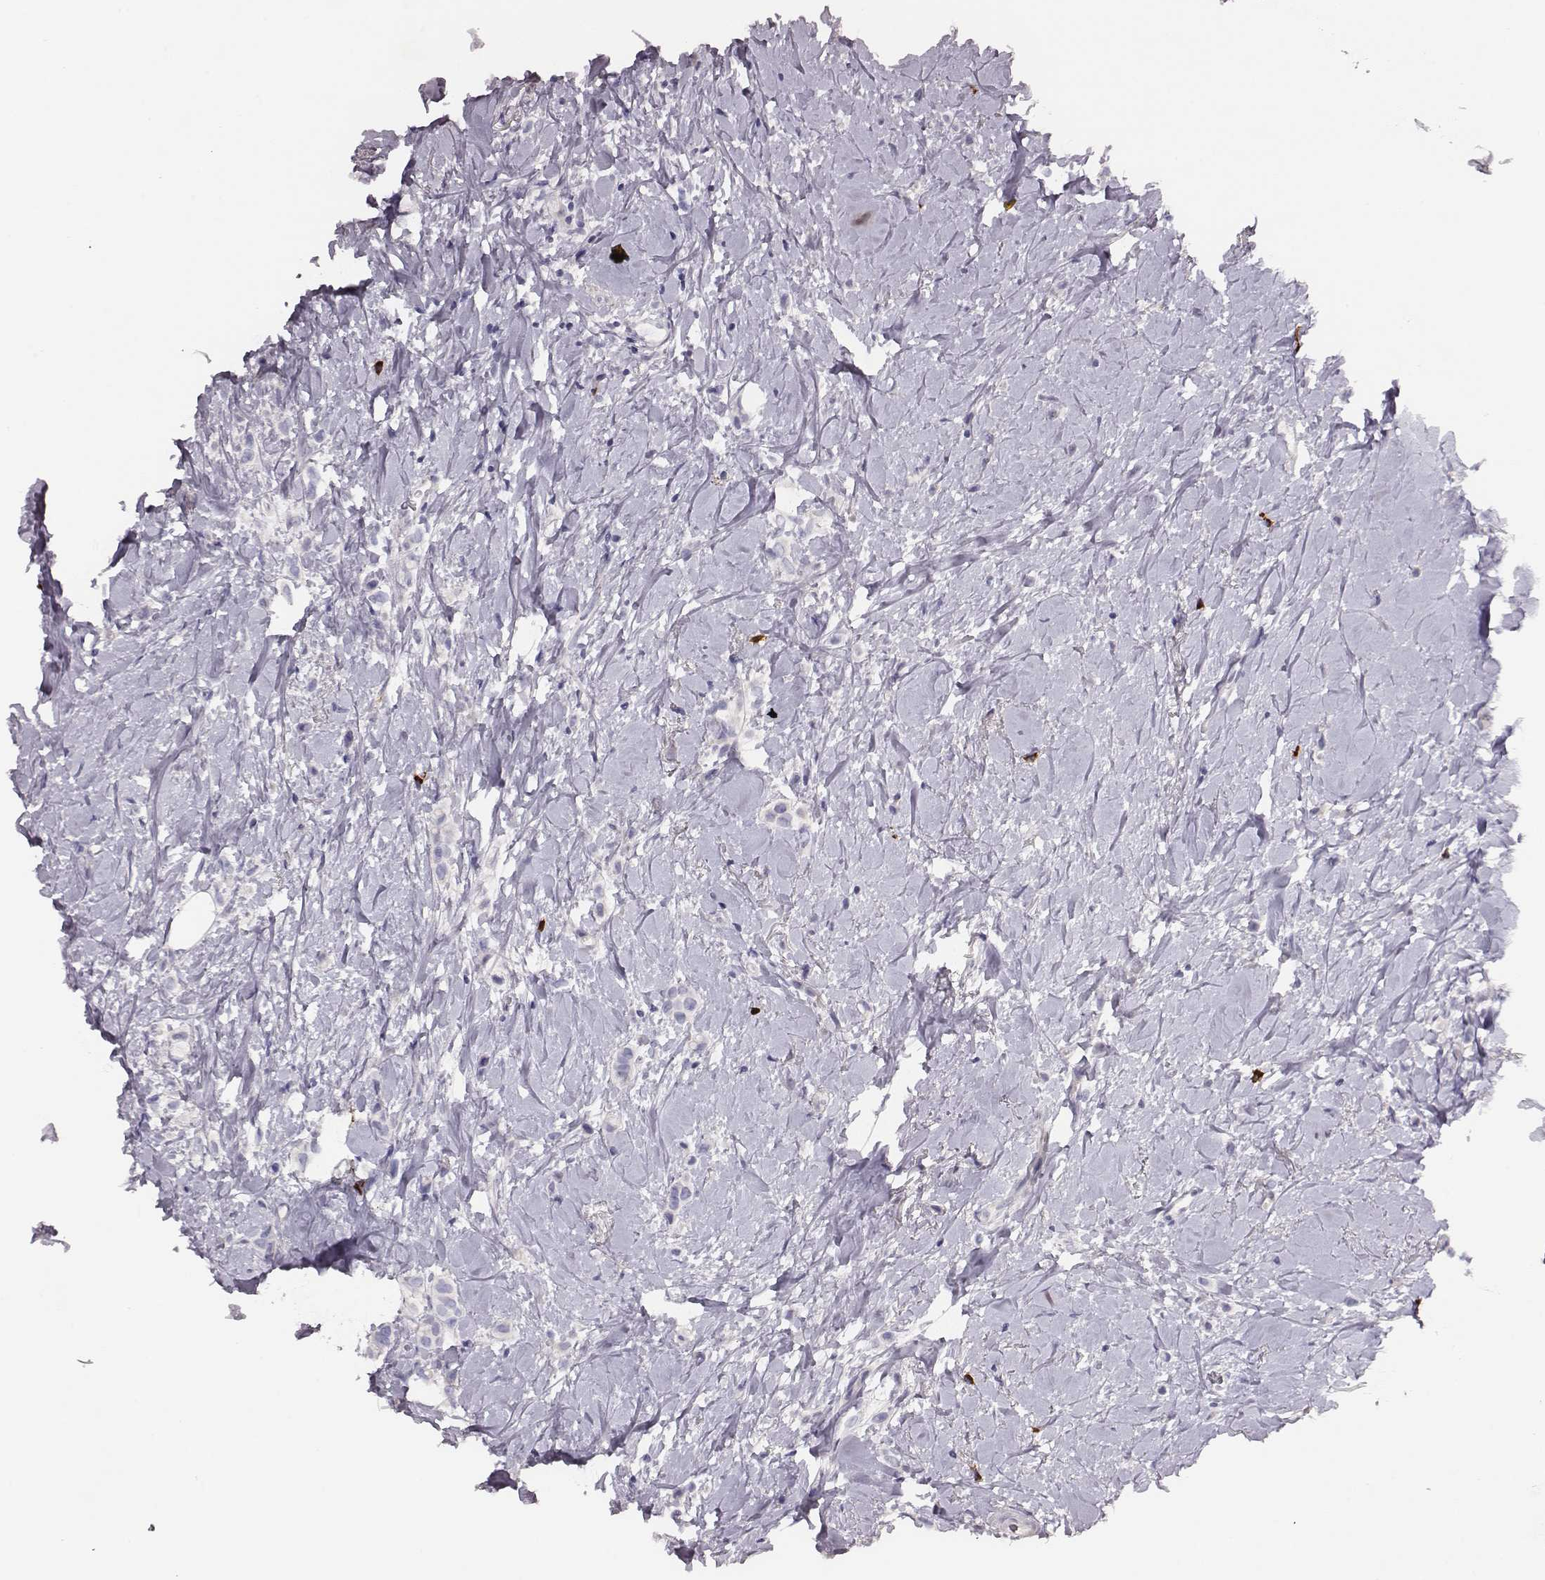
{"staining": {"intensity": "negative", "quantity": "none", "location": "none"}, "tissue": "breast cancer", "cell_type": "Tumor cells", "image_type": "cancer", "snomed": [{"axis": "morphology", "description": "Lobular carcinoma"}, {"axis": "topography", "description": "Breast"}], "caption": "Breast cancer was stained to show a protein in brown. There is no significant expression in tumor cells.", "gene": "P2RY10", "patient": {"sex": "female", "age": 66}}